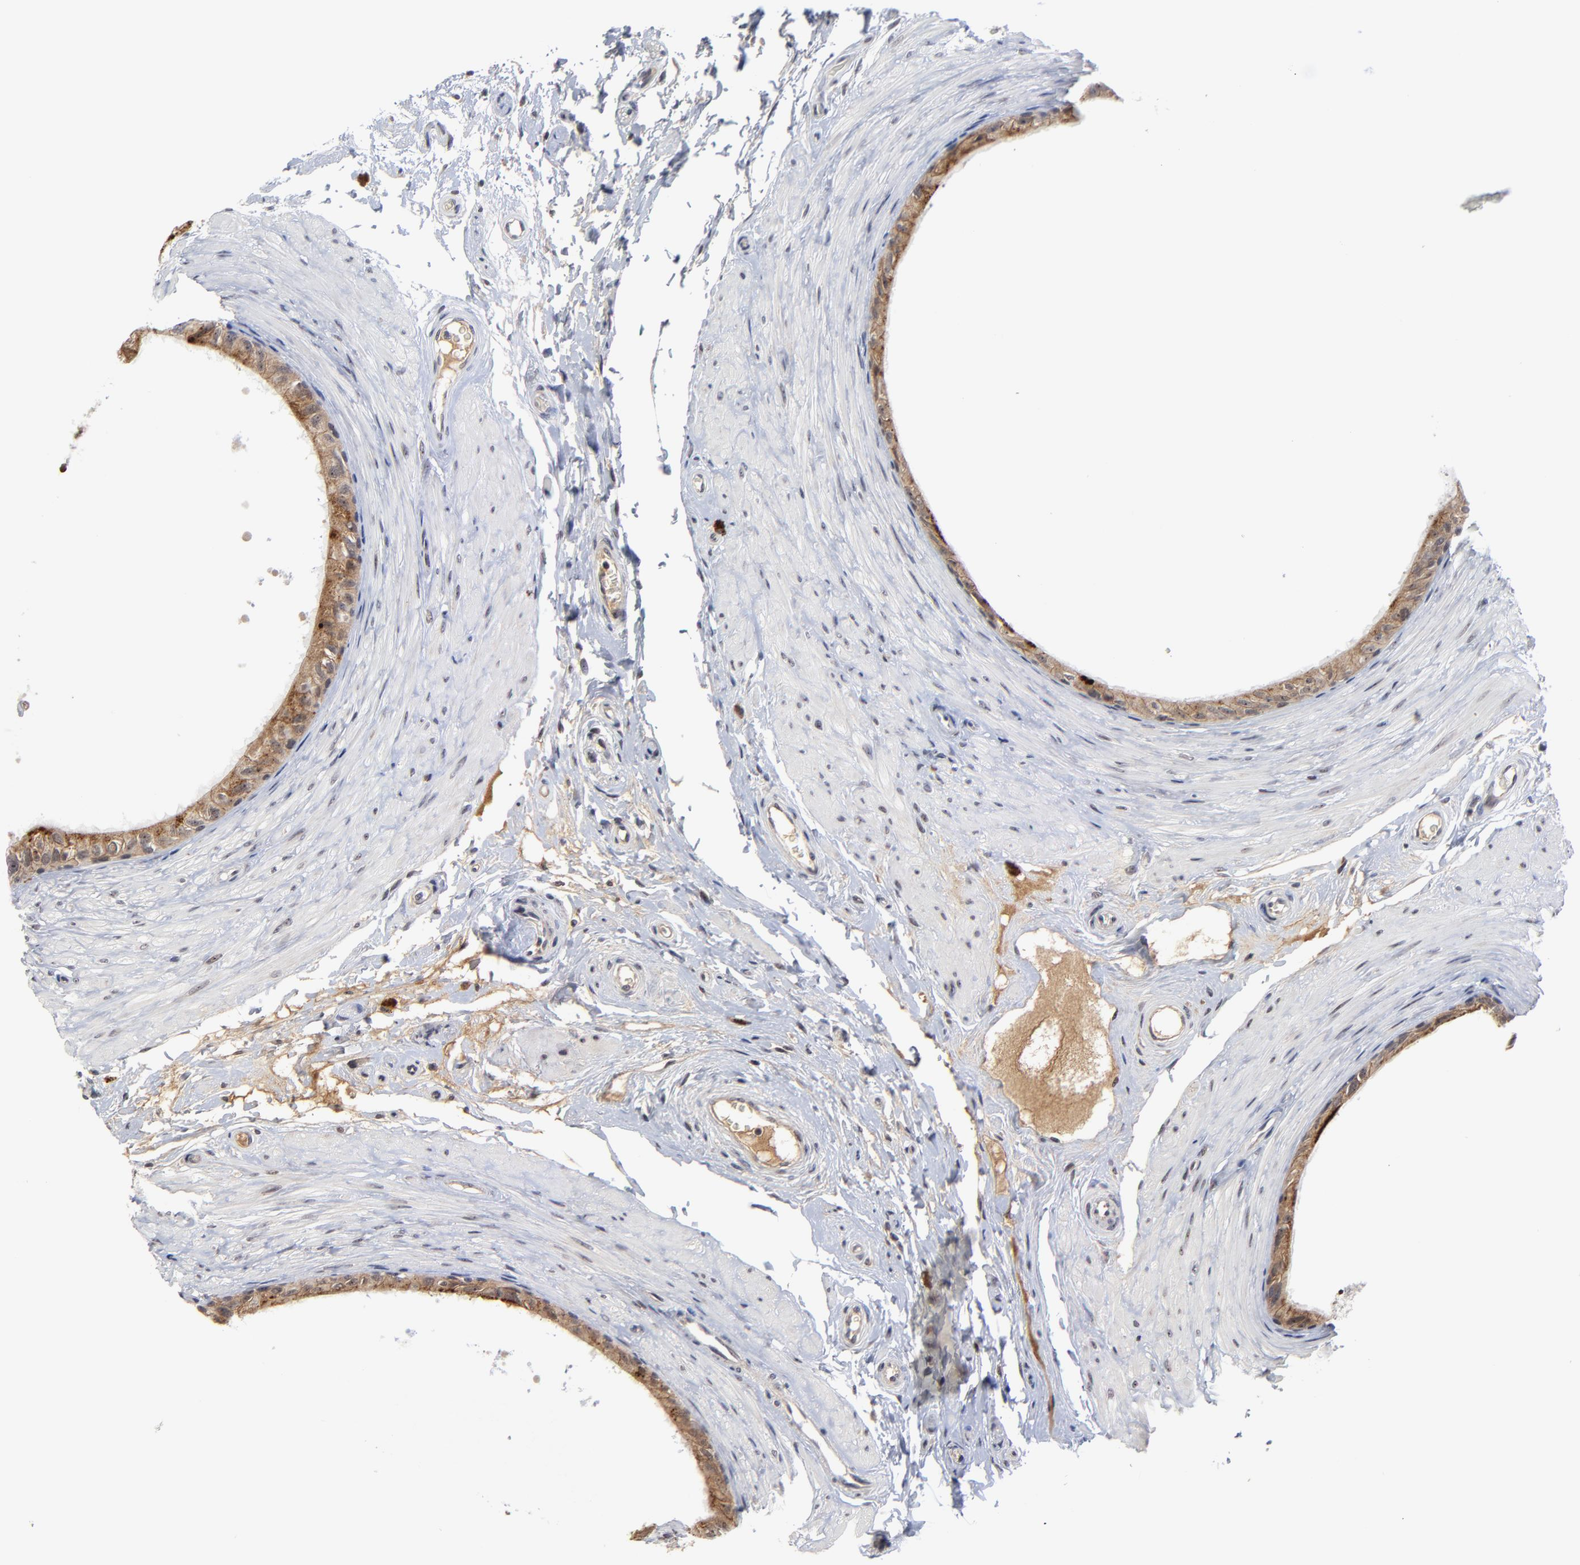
{"staining": {"intensity": "moderate", "quantity": ">75%", "location": "cytoplasmic/membranous"}, "tissue": "epididymis", "cell_type": "Glandular cells", "image_type": "normal", "snomed": [{"axis": "morphology", "description": "Normal tissue, NOS"}, {"axis": "topography", "description": "Epididymis"}], "caption": "The image shows immunohistochemical staining of benign epididymis. There is moderate cytoplasmic/membranous expression is present in approximately >75% of glandular cells. The protein of interest is shown in brown color, while the nuclei are stained blue.", "gene": "ZNF419", "patient": {"sex": "male", "age": 68}}